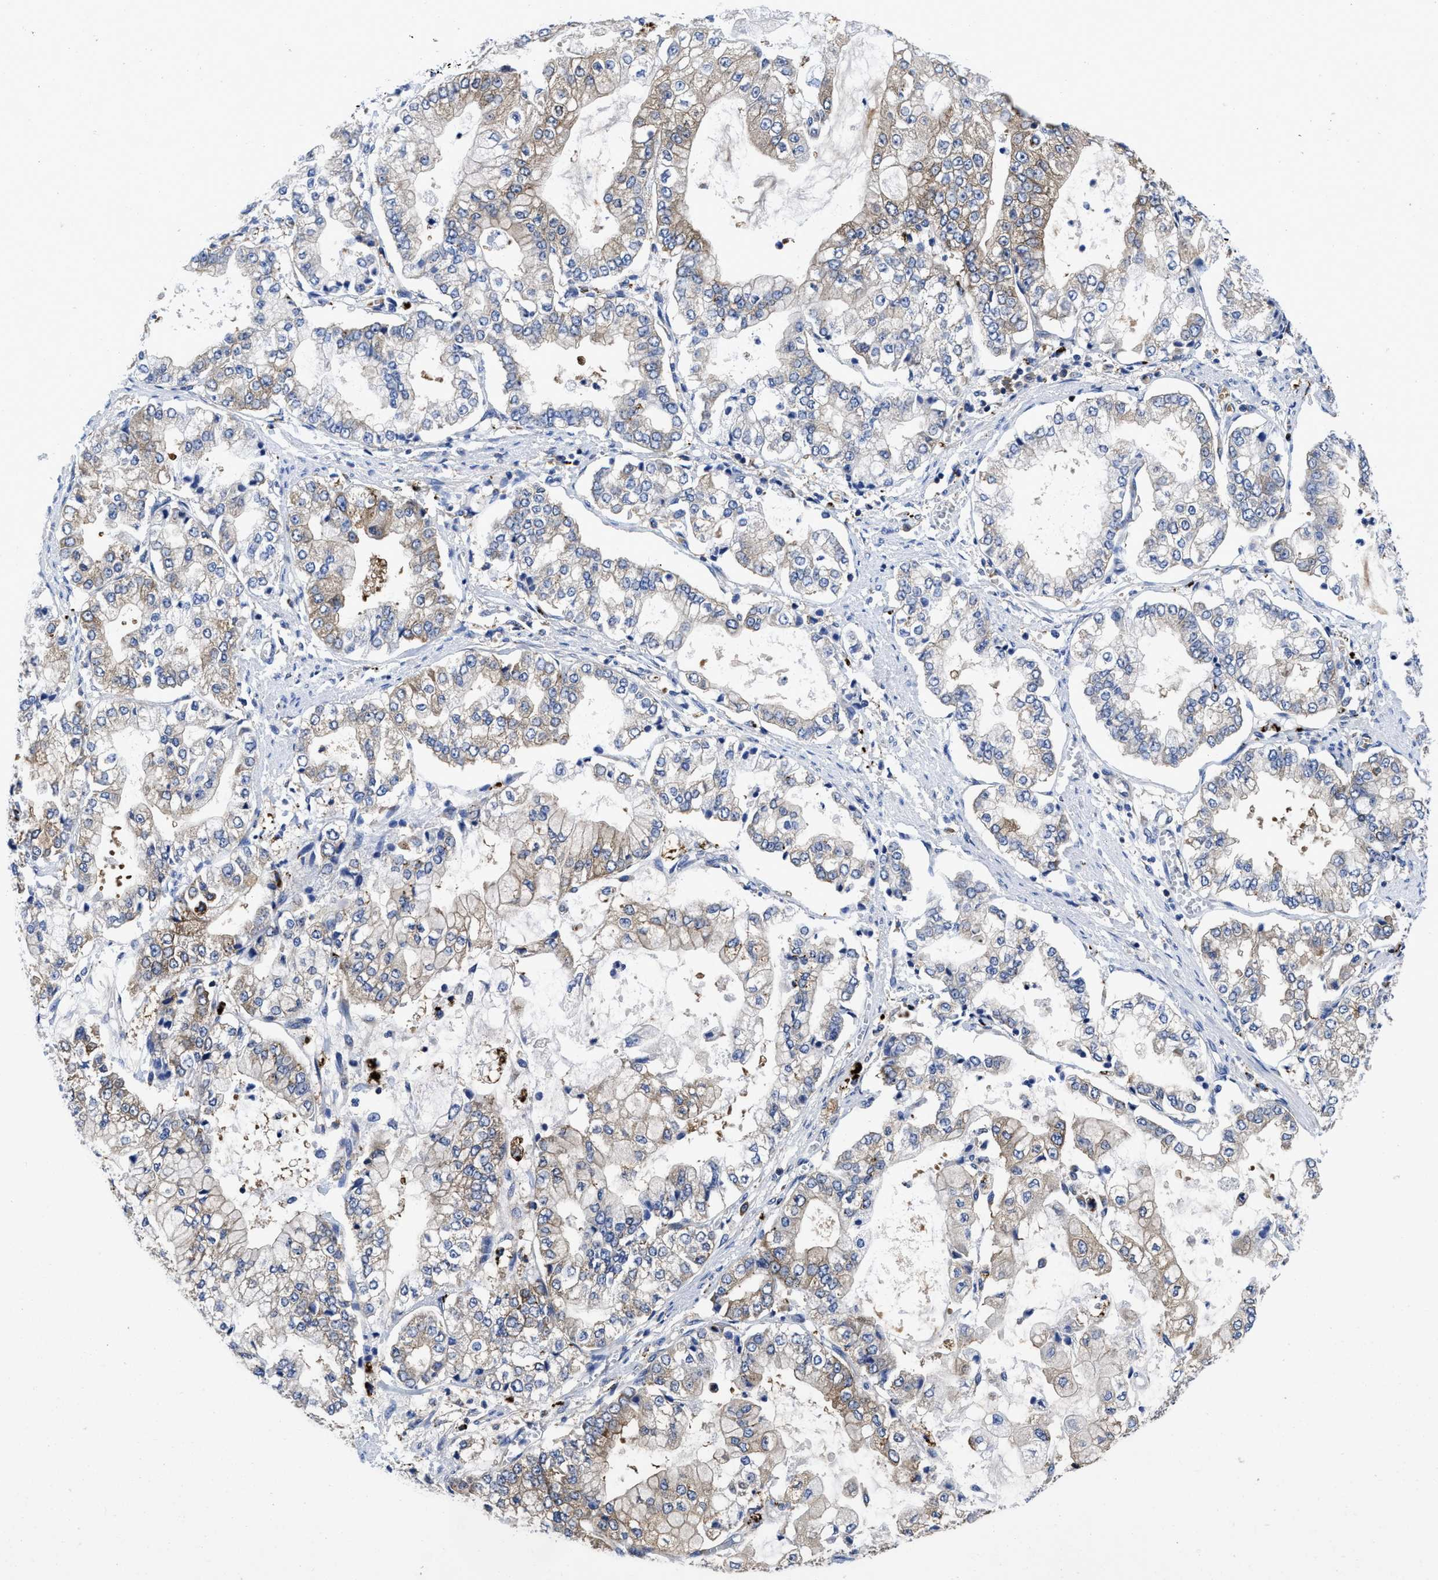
{"staining": {"intensity": "weak", "quantity": "<25%", "location": "cytoplasmic/membranous"}, "tissue": "stomach cancer", "cell_type": "Tumor cells", "image_type": "cancer", "snomed": [{"axis": "morphology", "description": "Adenocarcinoma, NOS"}, {"axis": "topography", "description": "Stomach"}], "caption": "The micrograph demonstrates no significant positivity in tumor cells of adenocarcinoma (stomach).", "gene": "YARS1", "patient": {"sex": "male", "age": 76}}